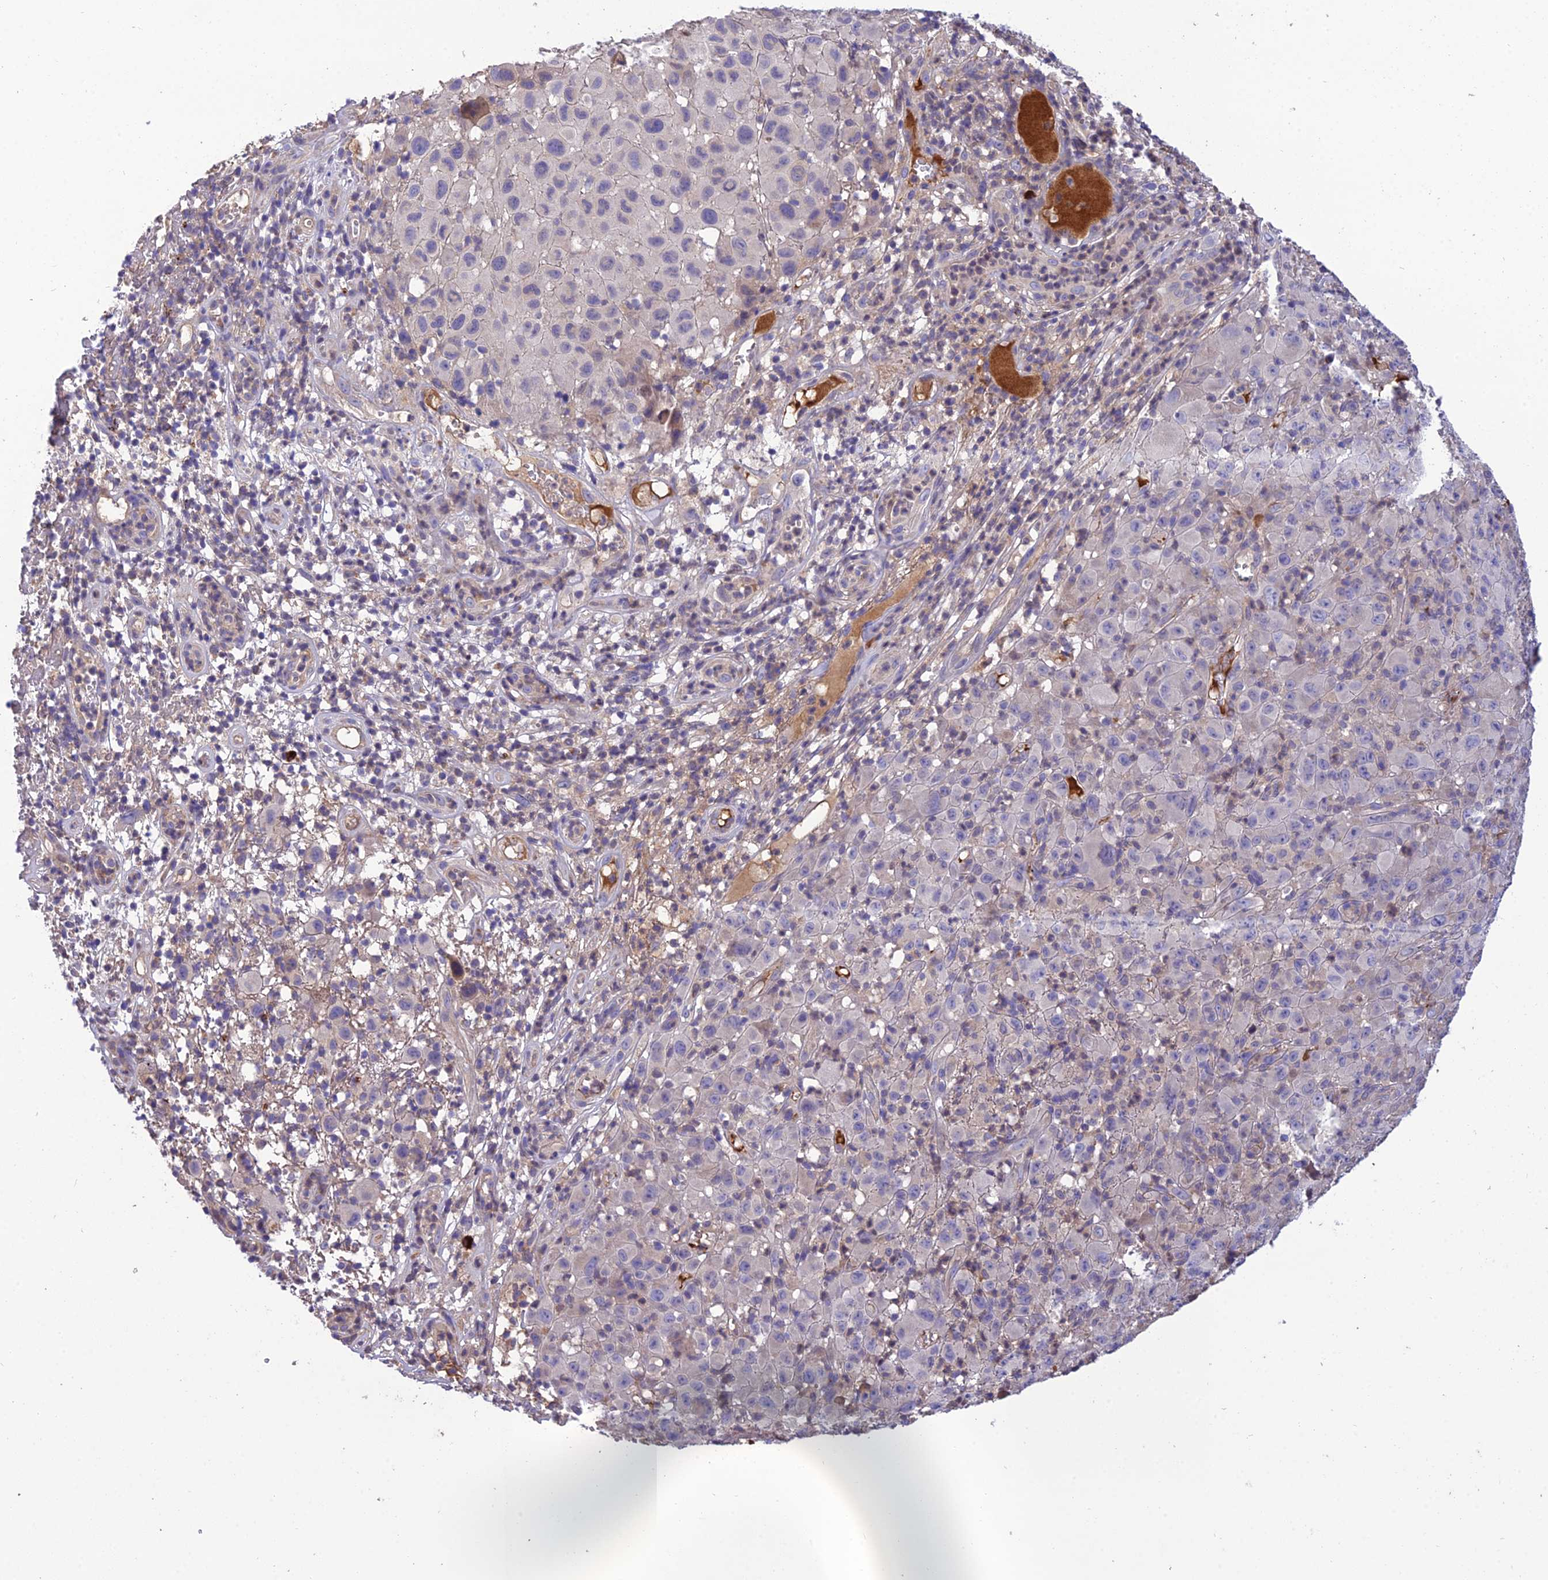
{"staining": {"intensity": "negative", "quantity": "none", "location": "none"}, "tissue": "melanoma", "cell_type": "Tumor cells", "image_type": "cancer", "snomed": [{"axis": "morphology", "description": "Malignant melanoma, NOS"}, {"axis": "topography", "description": "Skin"}], "caption": "This micrograph is of malignant melanoma stained with immunohistochemistry to label a protein in brown with the nuclei are counter-stained blue. There is no expression in tumor cells.", "gene": "MIOS", "patient": {"sex": "male", "age": 73}}